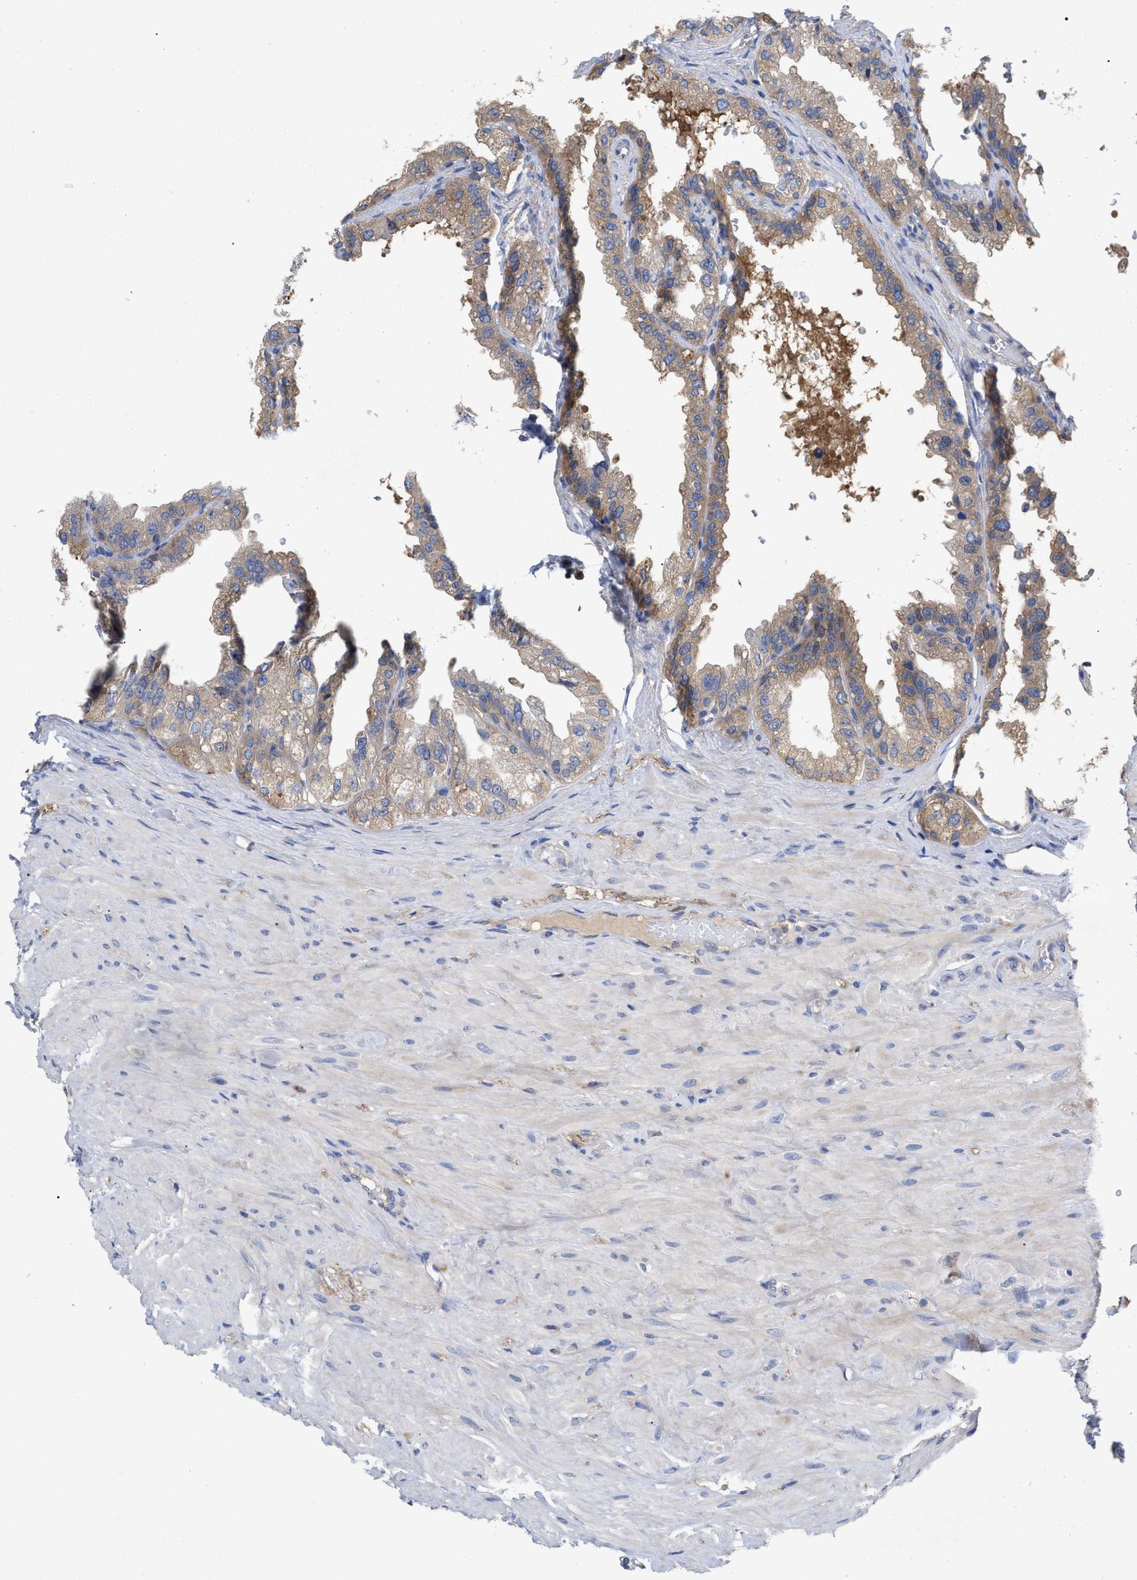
{"staining": {"intensity": "weak", "quantity": ">75%", "location": "cytoplasmic/membranous"}, "tissue": "seminal vesicle", "cell_type": "Glandular cells", "image_type": "normal", "snomed": [{"axis": "morphology", "description": "Normal tissue, NOS"}, {"axis": "topography", "description": "Seminal veicle"}], "caption": "Immunohistochemistry (IHC) photomicrograph of normal seminal vesicle: seminal vesicle stained using IHC reveals low levels of weak protein expression localized specifically in the cytoplasmic/membranous of glandular cells, appearing as a cytoplasmic/membranous brown color.", "gene": "RAP1GDS1", "patient": {"sex": "male", "age": 68}}